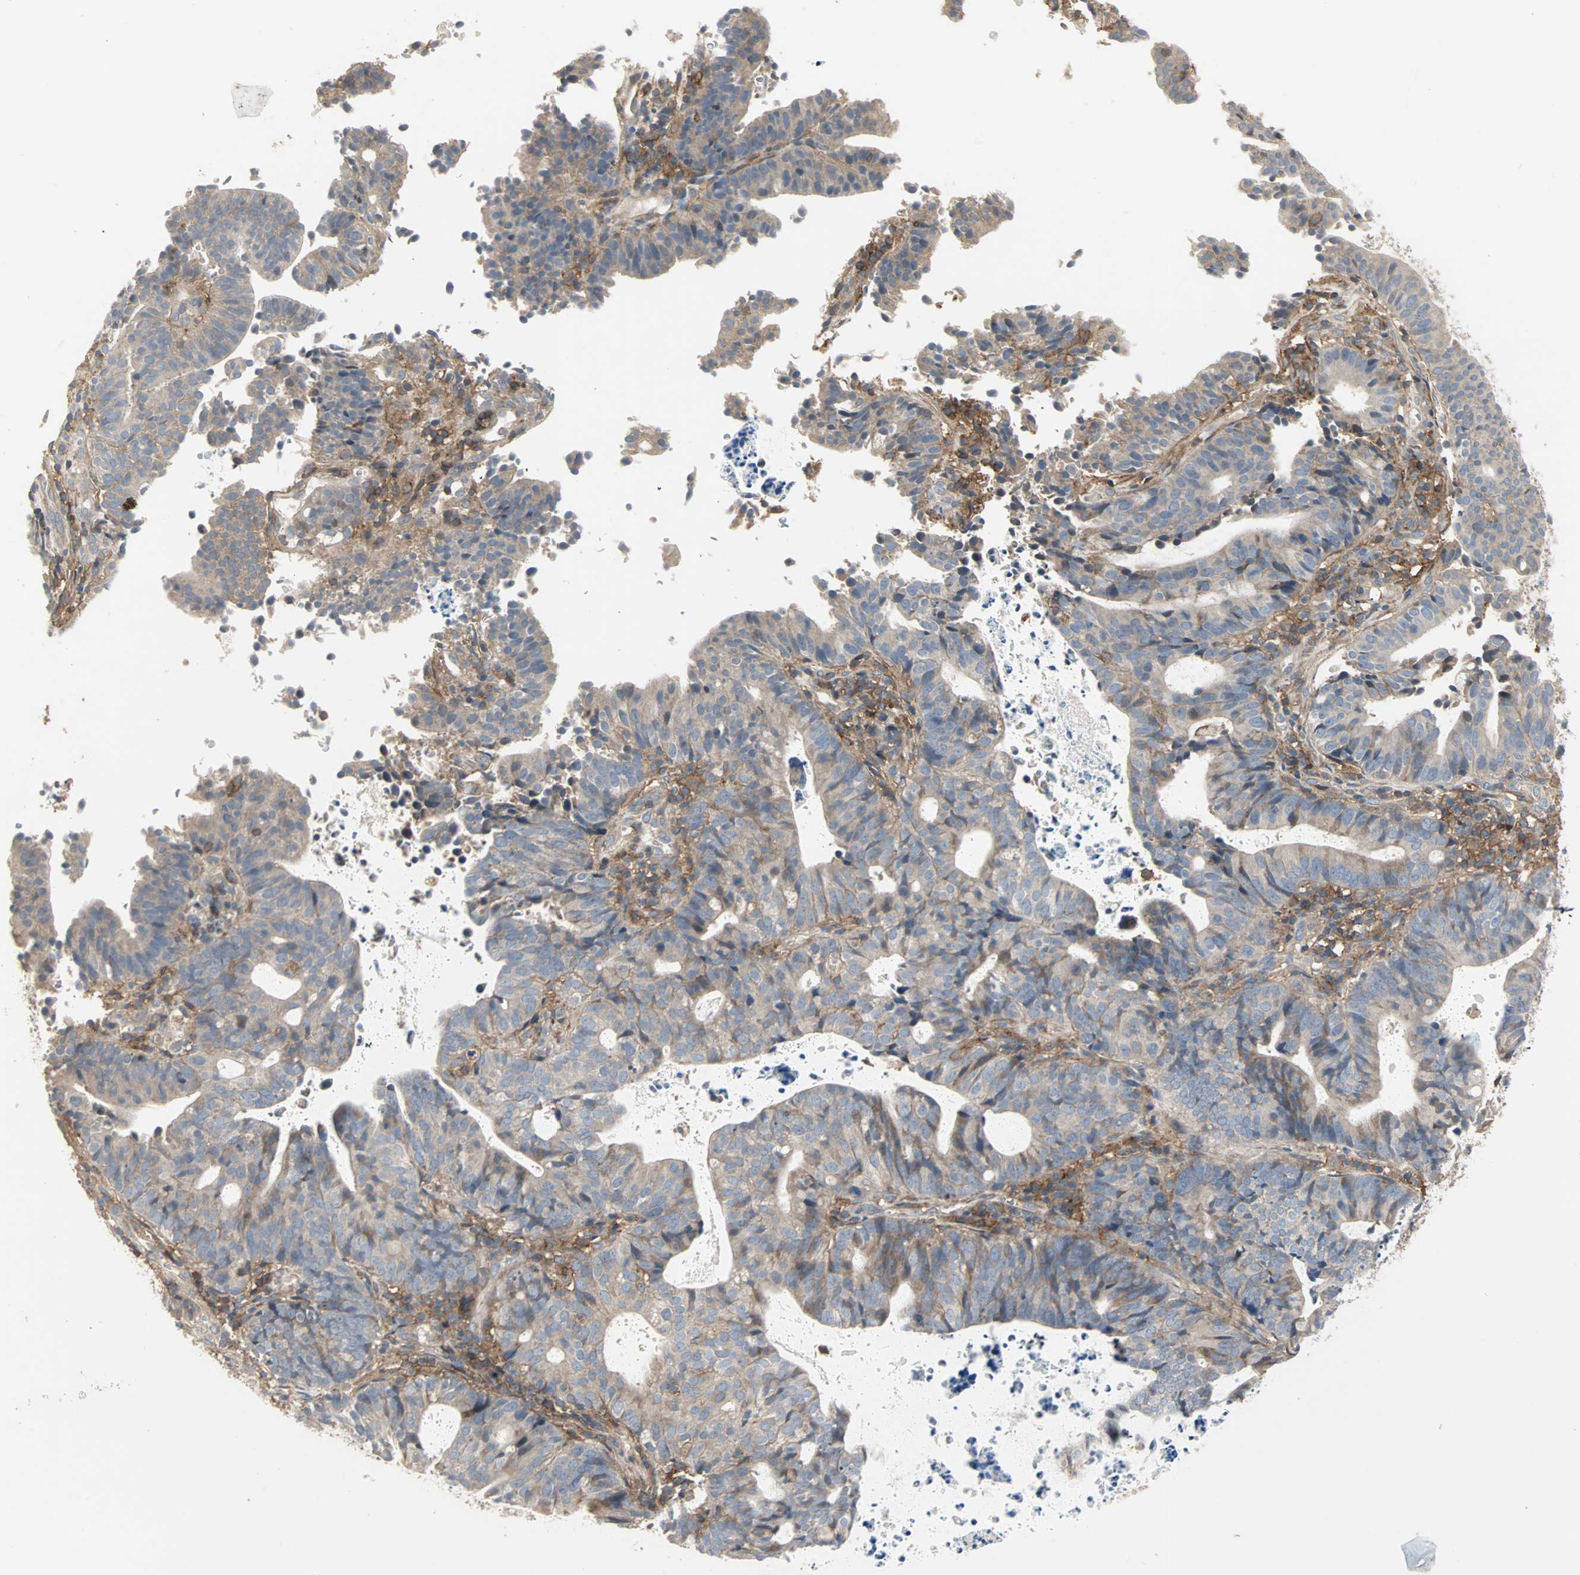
{"staining": {"intensity": "weak", "quantity": ">75%", "location": "cytoplasmic/membranous"}, "tissue": "endometrial cancer", "cell_type": "Tumor cells", "image_type": "cancer", "snomed": [{"axis": "morphology", "description": "Adenocarcinoma, NOS"}, {"axis": "topography", "description": "Uterus"}], "caption": "An image of human endometrial cancer (adenocarcinoma) stained for a protein displays weak cytoplasmic/membranous brown staining in tumor cells.", "gene": "GNAI2", "patient": {"sex": "female", "age": 83}}